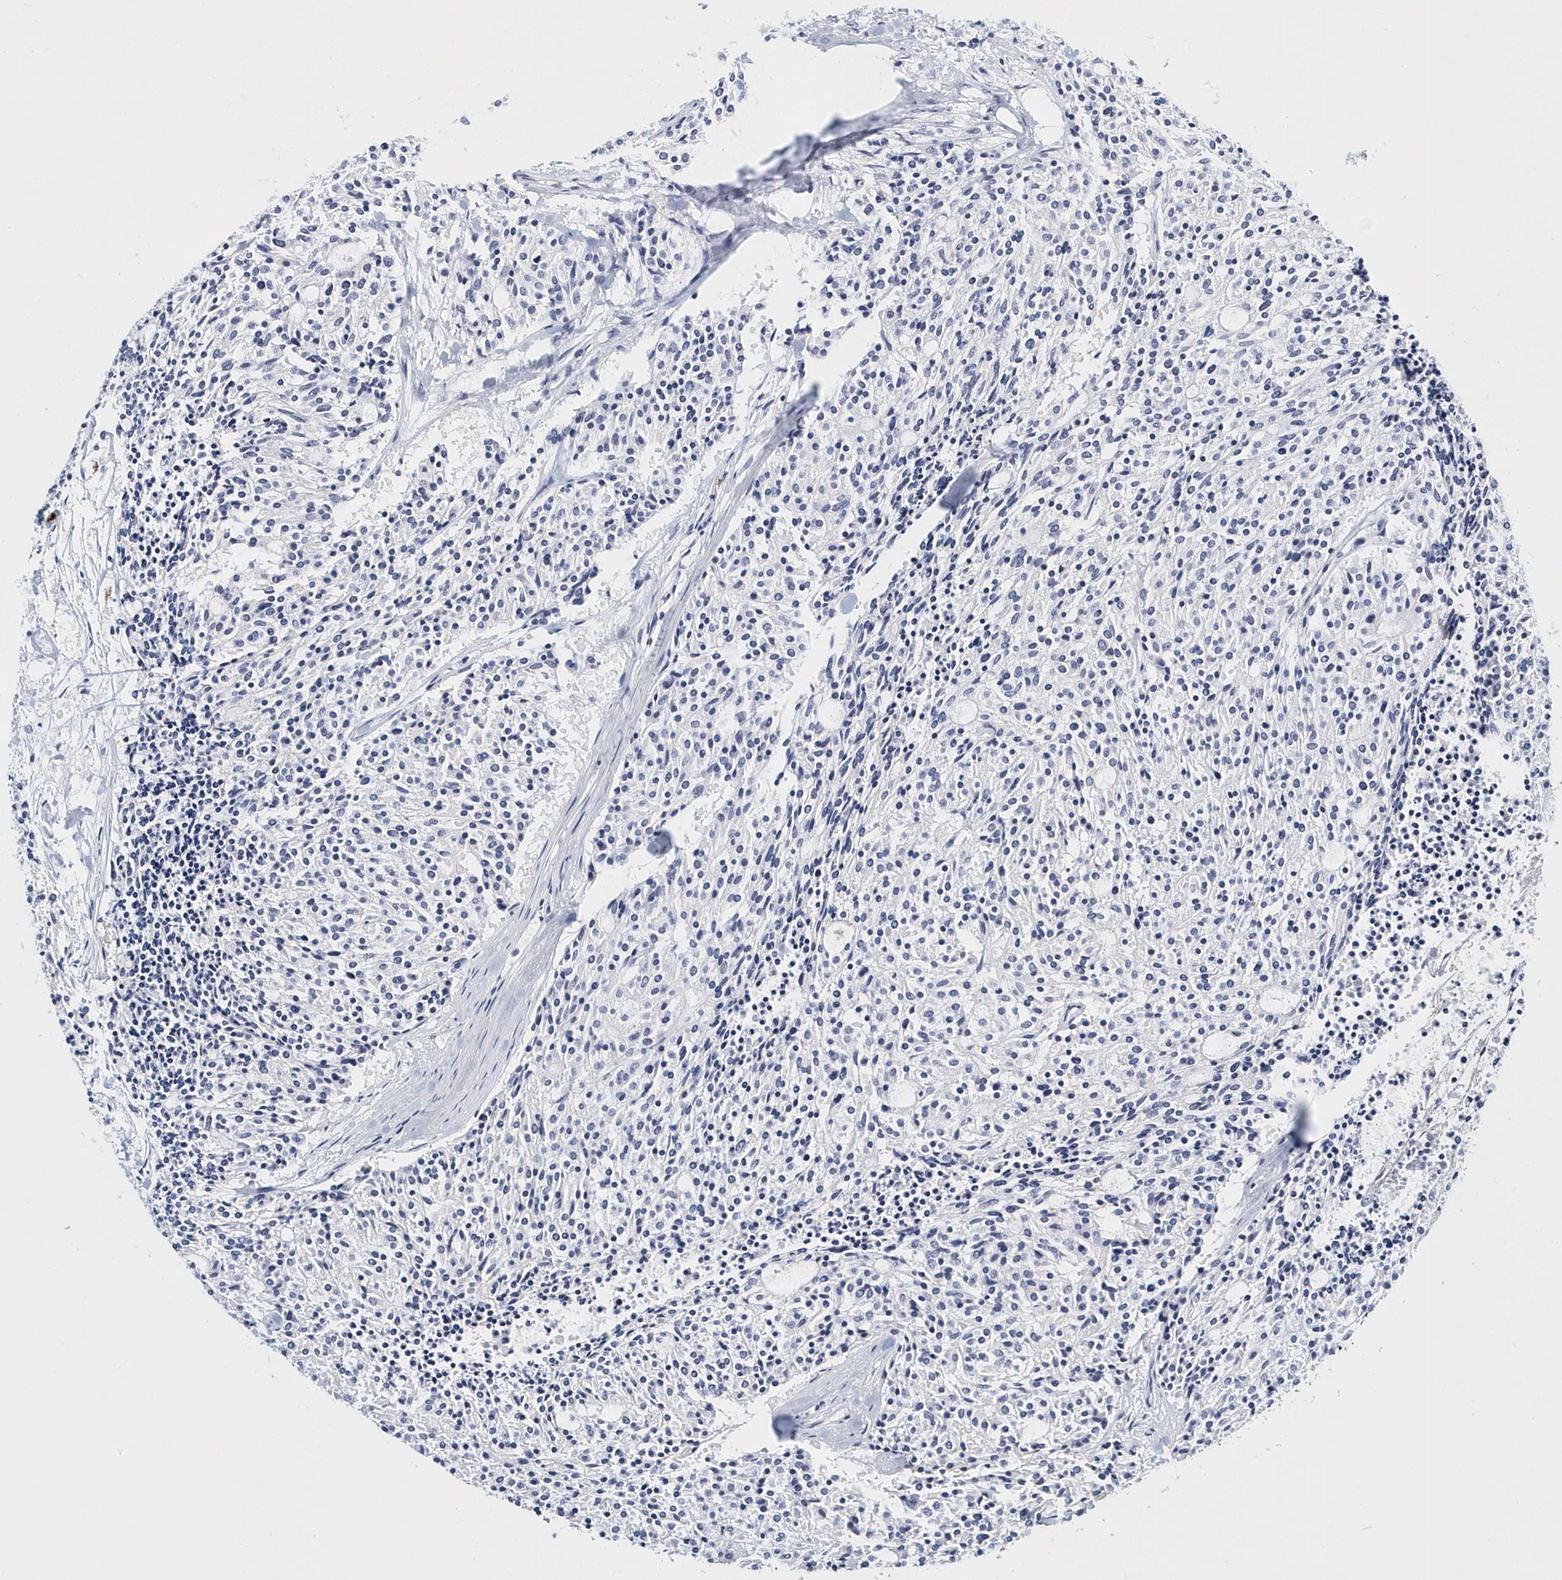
{"staining": {"intensity": "negative", "quantity": "none", "location": "none"}, "tissue": "carcinoid", "cell_type": "Tumor cells", "image_type": "cancer", "snomed": [{"axis": "morphology", "description": "Carcinoid, malignant, NOS"}, {"axis": "topography", "description": "Pancreas"}], "caption": "There is no significant positivity in tumor cells of malignant carcinoid. (DAB (3,3'-diaminobenzidine) immunohistochemistry, high magnification).", "gene": "ITGA2B", "patient": {"sex": "female", "age": 54}}